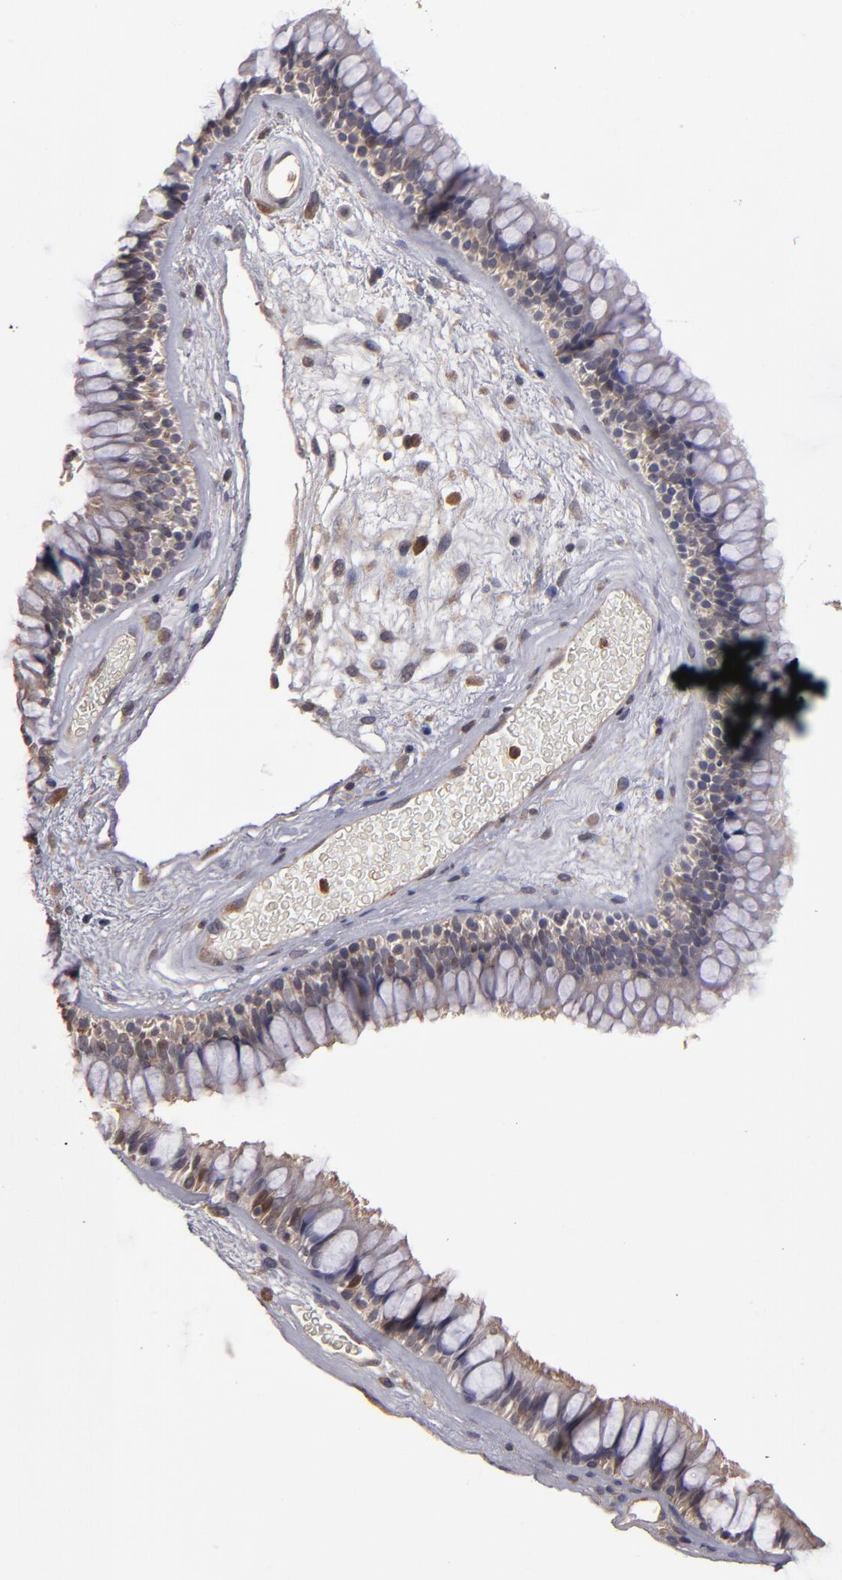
{"staining": {"intensity": "weak", "quantity": ">75%", "location": "cytoplasmic/membranous"}, "tissue": "nasopharynx", "cell_type": "Respiratory epithelial cells", "image_type": "normal", "snomed": [{"axis": "morphology", "description": "Normal tissue, NOS"}, {"axis": "morphology", "description": "Inflammation, NOS"}, {"axis": "topography", "description": "Nasopharynx"}], "caption": "IHC (DAB (3,3'-diaminobenzidine)) staining of benign human nasopharynx demonstrates weak cytoplasmic/membranous protein positivity in about >75% of respiratory epithelial cells.", "gene": "SERPINA7", "patient": {"sex": "male", "age": 48}}